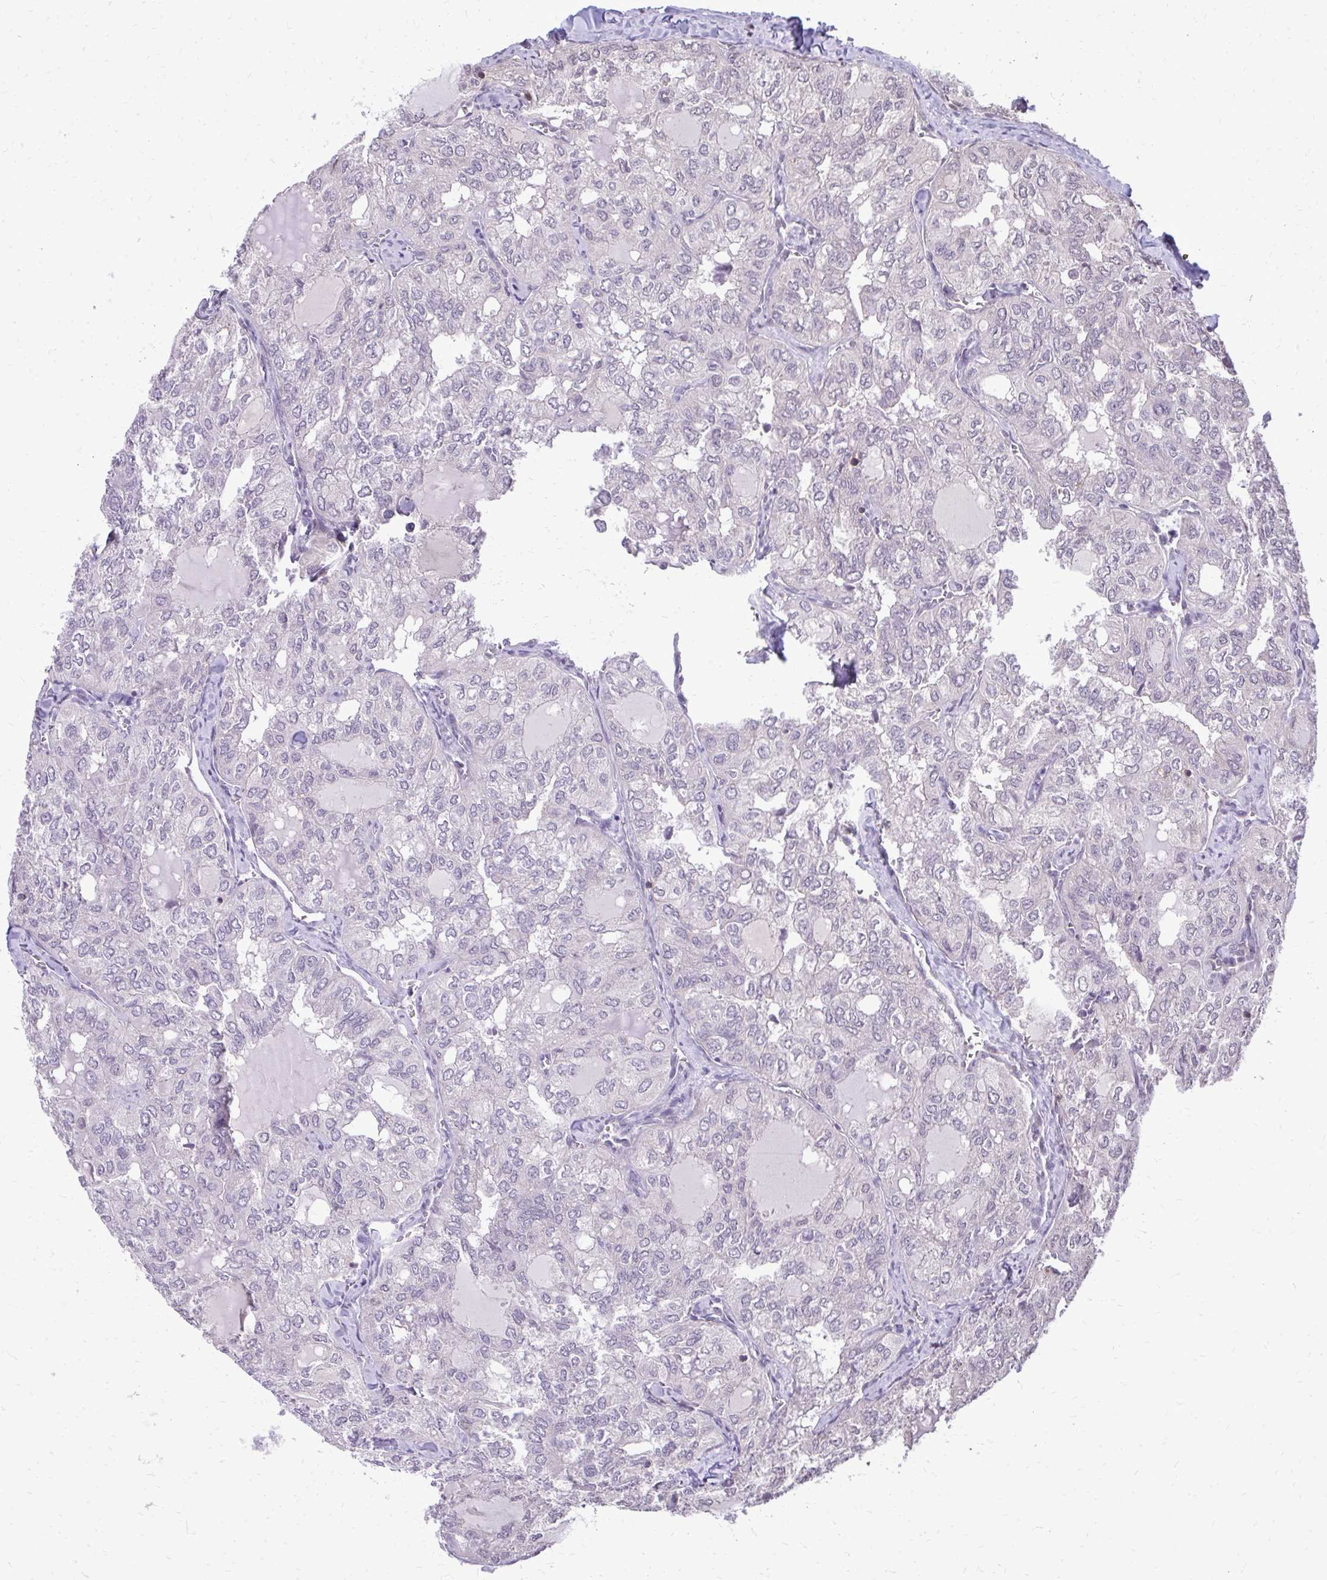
{"staining": {"intensity": "negative", "quantity": "none", "location": "none"}, "tissue": "thyroid cancer", "cell_type": "Tumor cells", "image_type": "cancer", "snomed": [{"axis": "morphology", "description": "Follicular adenoma carcinoma, NOS"}, {"axis": "topography", "description": "Thyroid gland"}], "caption": "An immunohistochemistry (IHC) histopathology image of thyroid follicular adenoma carcinoma is shown. There is no staining in tumor cells of thyroid follicular adenoma carcinoma. (Stains: DAB (3,3'-diaminobenzidine) immunohistochemistry with hematoxylin counter stain, Microscopy: brightfield microscopy at high magnification).", "gene": "AKAP5", "patient": {"sex": "male", "age": 75}}